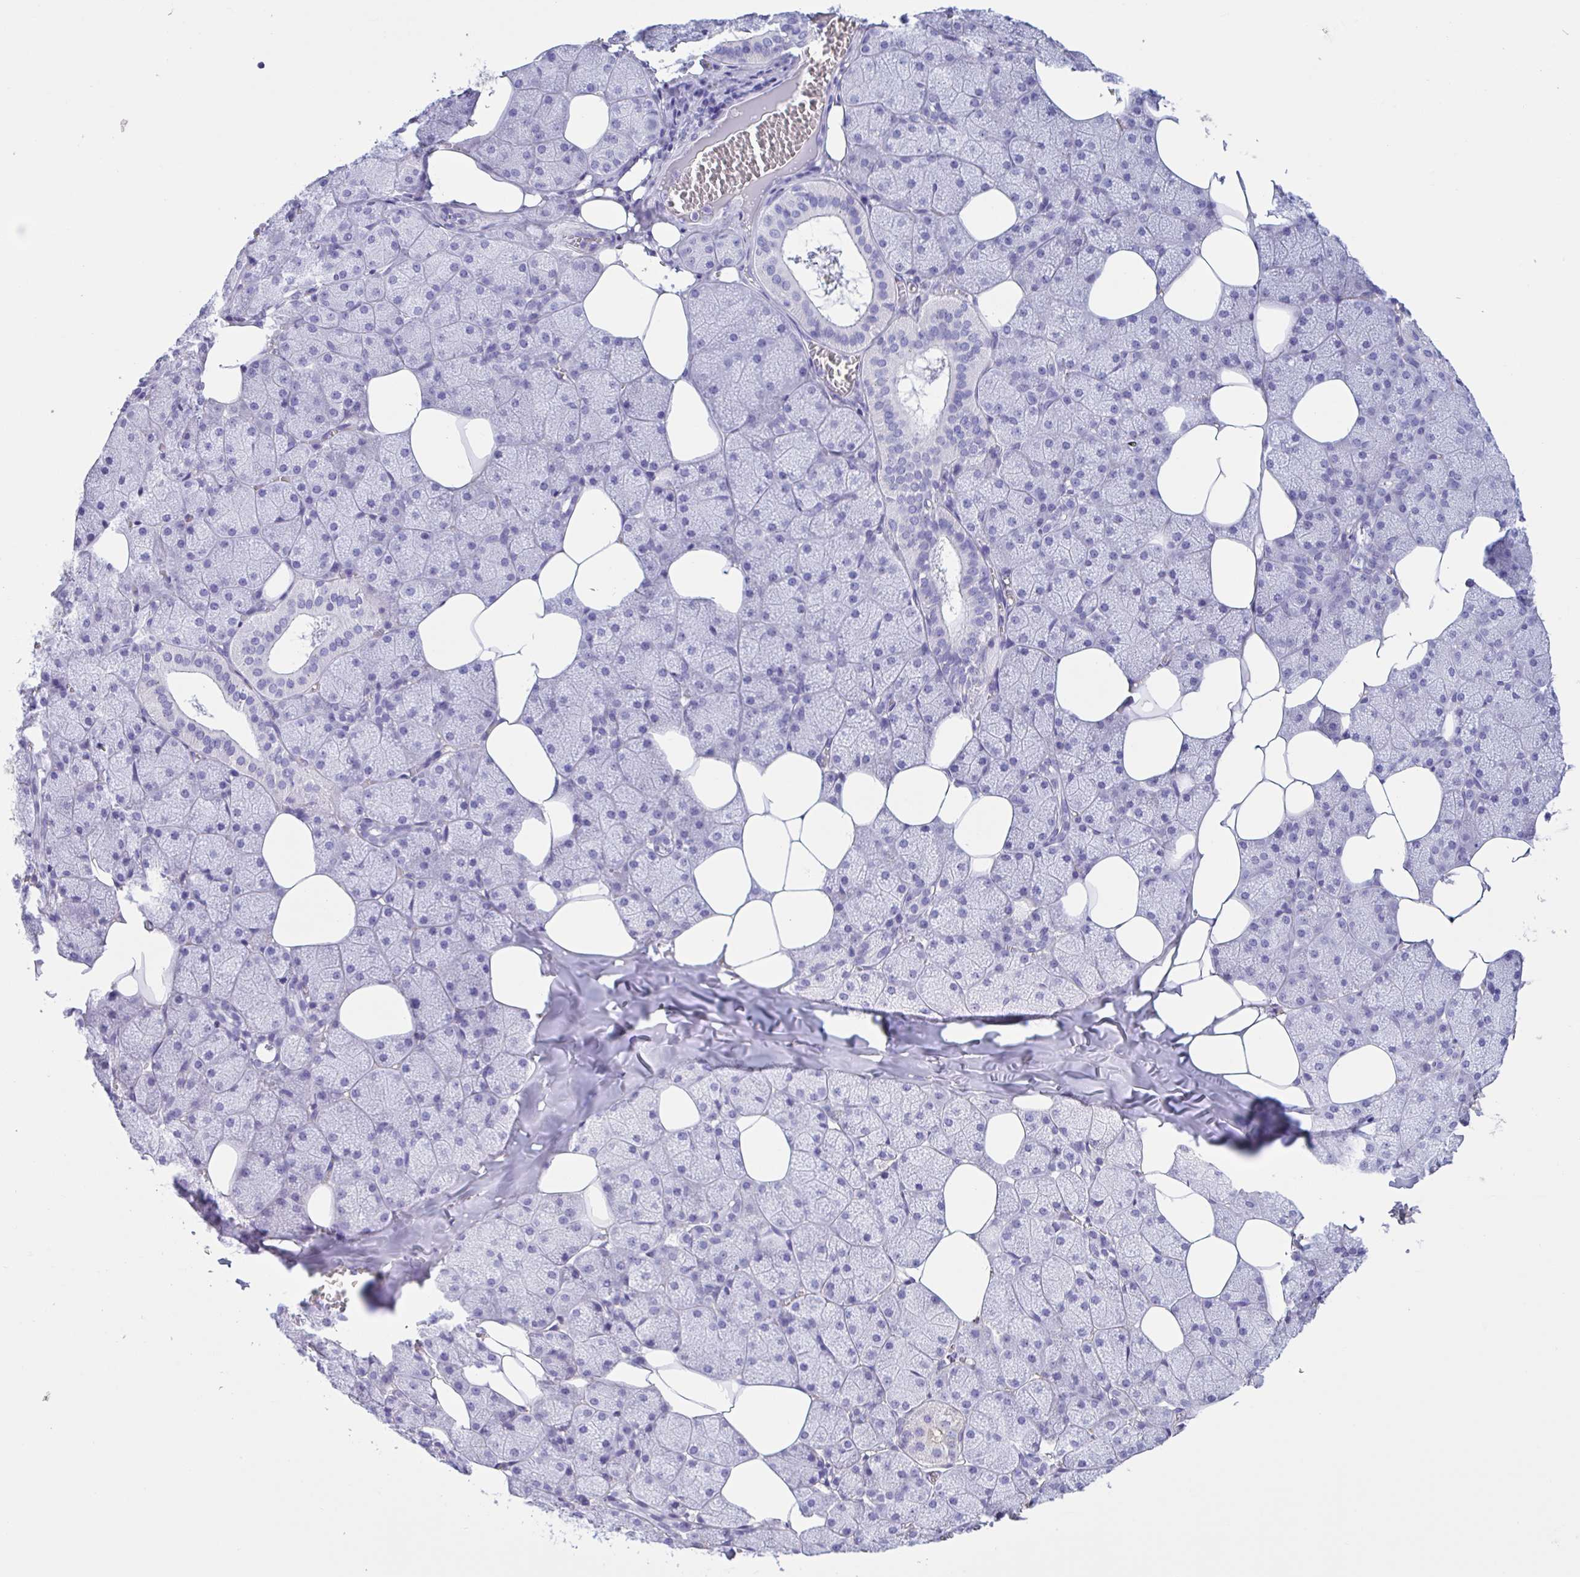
{"staining": {"intensity": "negative", "quantity": "none", "location": "none"}, "tissue": "salivary gland", "cell_type": "Glandular cells", "image_type": "normal", "snomed": [{"axis": "morphology", "description": "Normal tissue, NOS"}, {"axis": "topography", "description": "Salivary gland"}, {"axis": "topography", "description": "Peripheral nerve tissue"}], "caption": "This is an IHC micrograph of benign salivary gland. There is no expression in glandular cells.", "gene": "LARGE2", "patient": {"sex": "male", "age": 38}}